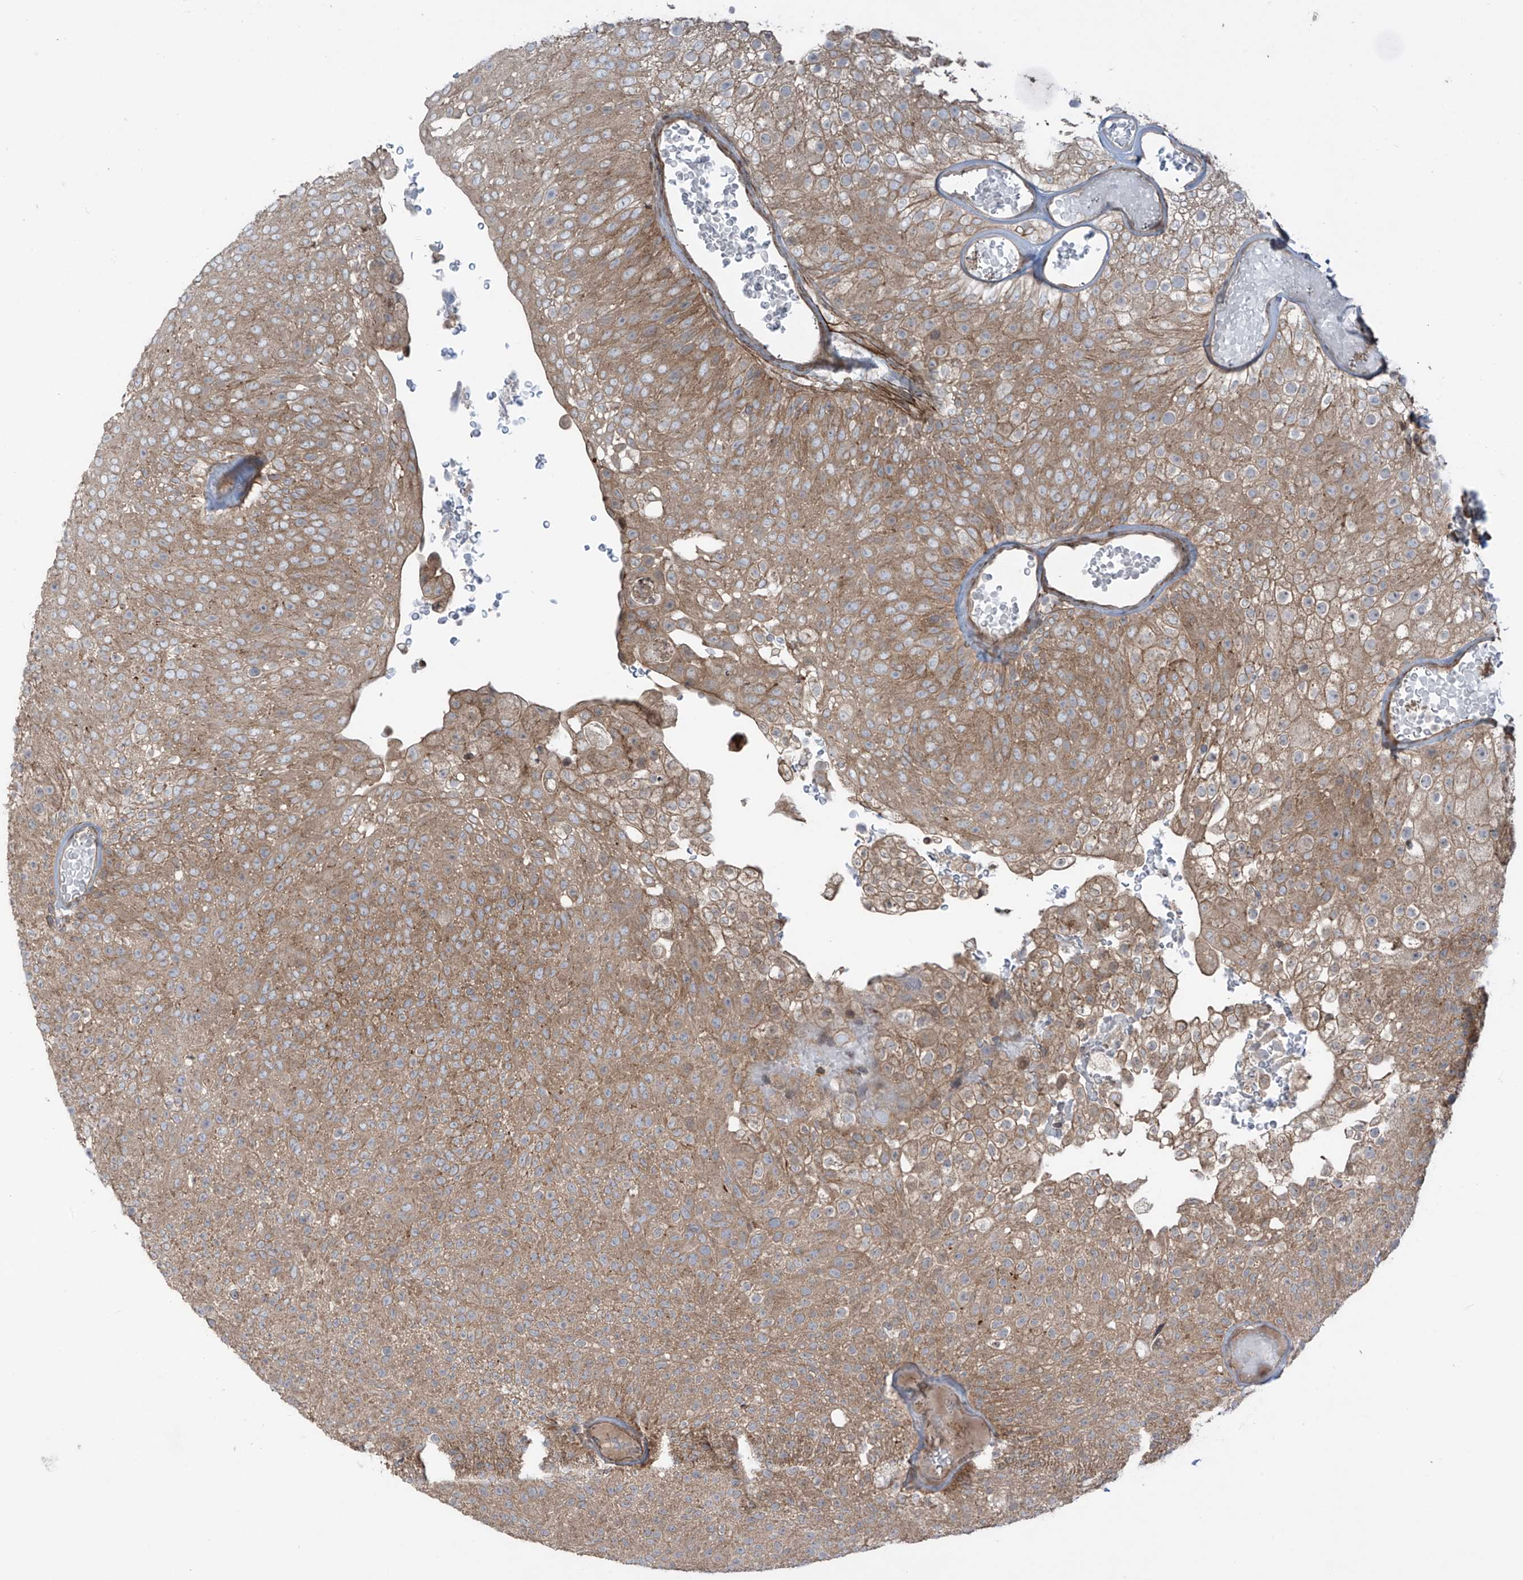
{"staining": {"intensity": "moderate", "quantity": ">75%", "location": "cytoplasmic/membranous"}, "tissue": "urothelial cancer", "cell_type": "Tumor cells", "image_type": "cancer", "snomed": [{"axis": "morphology", "description": "Urothelial carcinoma, Low grade"}, {"axis": "topography", "description": "Urinary bladder"}], "caption": "Urothelial carcinoma (low-grade) stained with DAB IHC exhibits medium levels of moderate cytoplasmic/membranous positivity in approximately >75% of tumor cells.", "gene": "LRRC74A", "patient": {"sex": "male", "age": 78}}